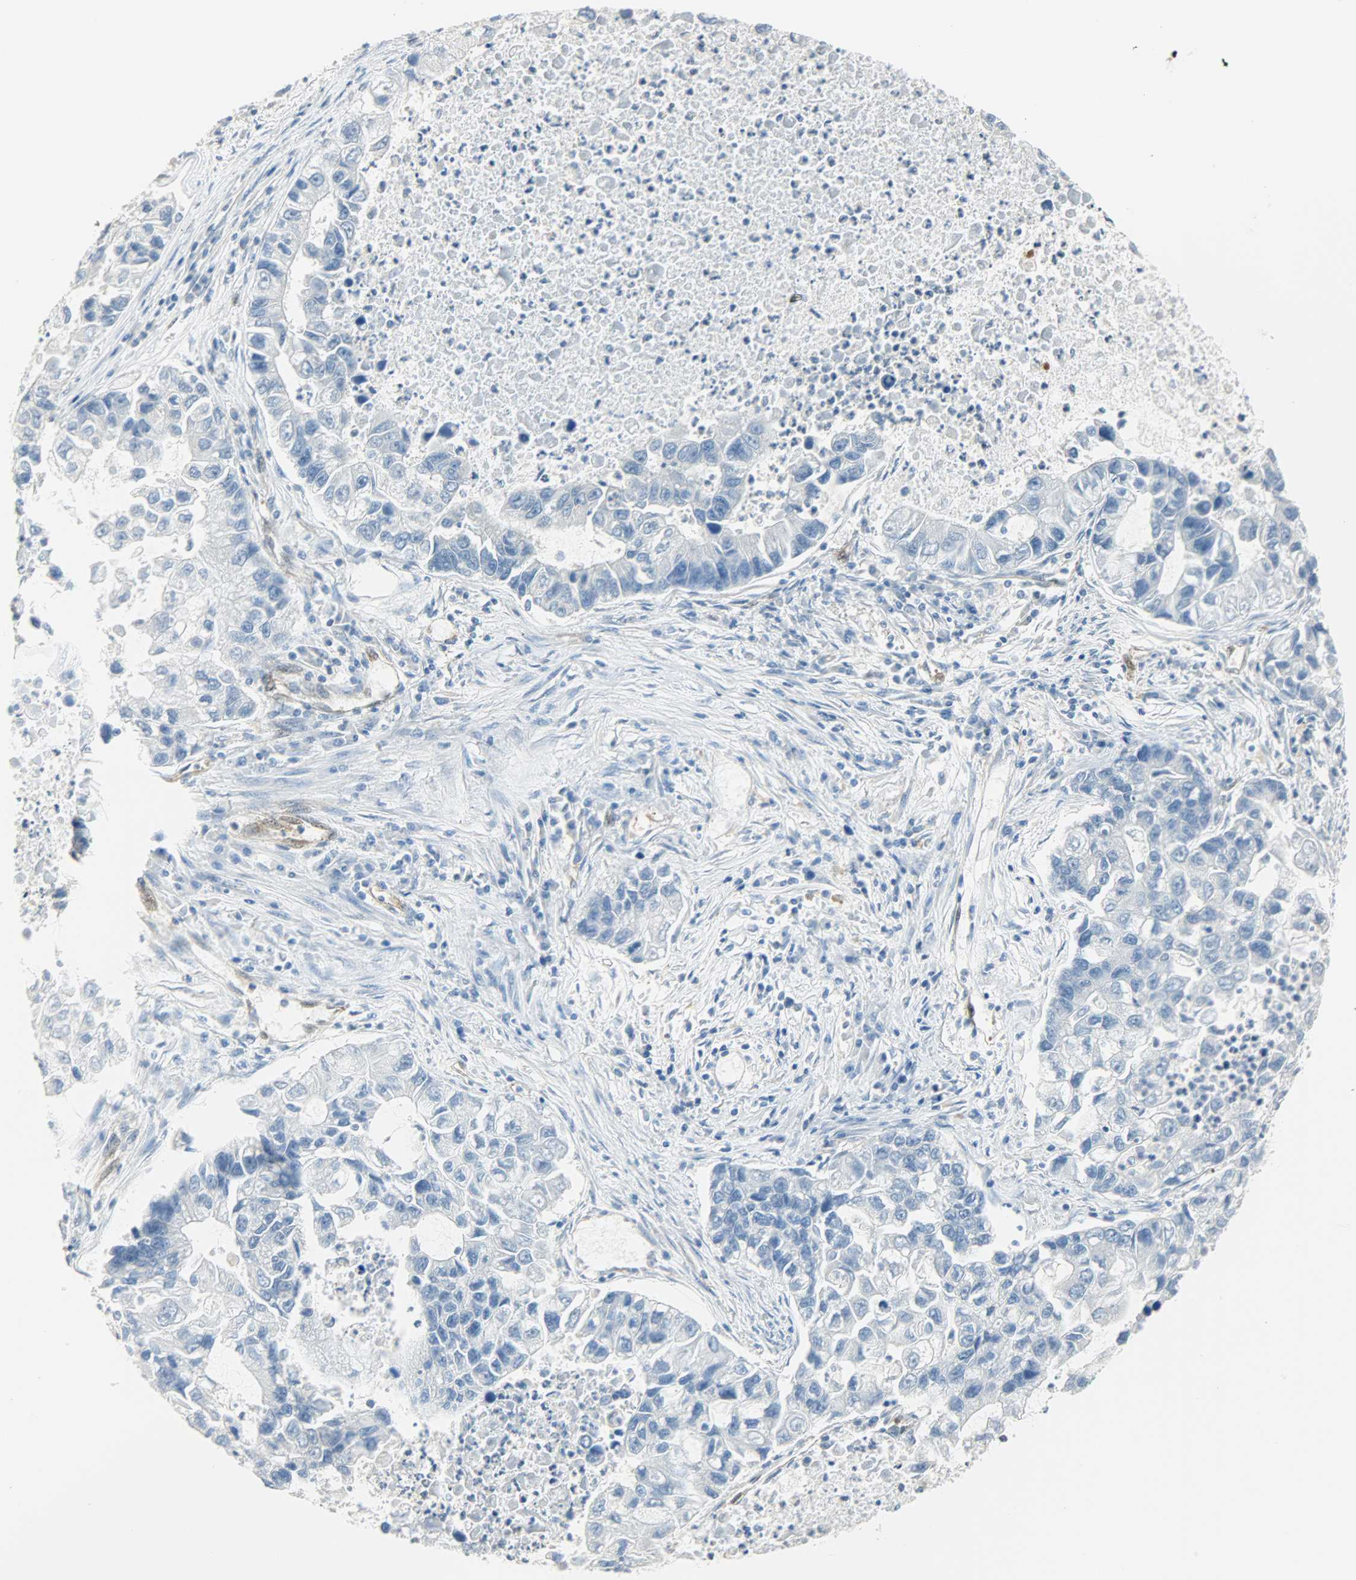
{"staining": {"intensity": "negative", "quantity": "none", "location": "none"}, "tissue": "lung cancer", "cell_type": "Tumor cells", "image_type": "cancer", "snomed": [{"axis": "morphology", "description": "Adenocarcinoma, NOS"}, {"axis": "topography", "description": "Lung"}], "caption": "This is an immunohistochemistry micrograph of lung cancer (adenocarcinoma). There is no positivity in tumor cells.", "gene": "FKBP1A", "patient": {"sex": "female", "age": 51}}